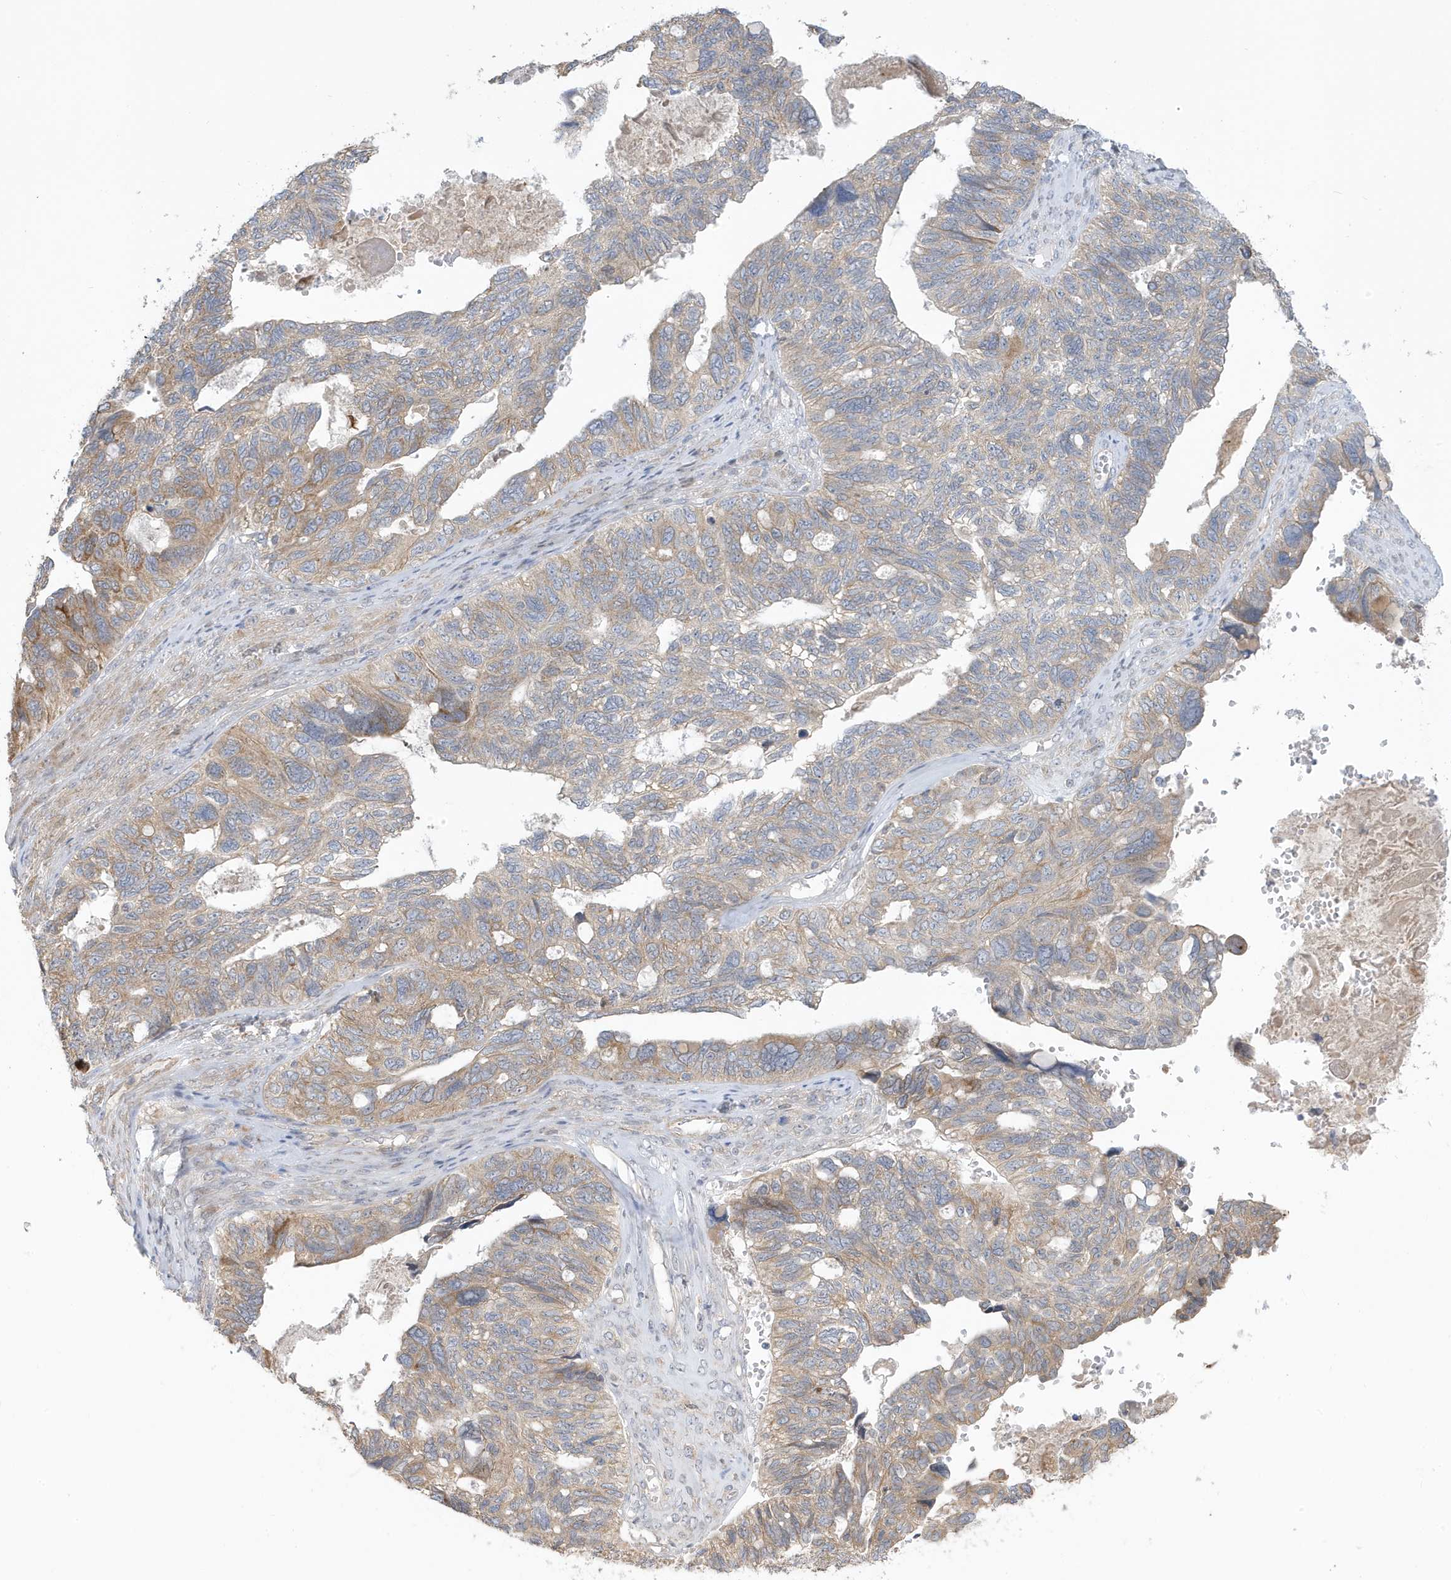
{"staining": {"intensity": "weak", "quantity": ">75%", "location": "cytoplasmic/membranous"}, "tissue": "ovarian cancer", "cell_type": "Tumor cells", "image_type": "cancer", "snomed": [{"axis": "morphology", "description": "Cystadenocarcinoma, serous, NOS"}, {"axis": "topography", "description": "Ovary"}], "caption": "This is an image of immunohistochemistry staining of ovarian cancer, which shows weak positivity in the cytoplasmic/membranous of tumor cells.", "gene": "ATP13A5", "patient": {"sex": "female", "age": 79}}